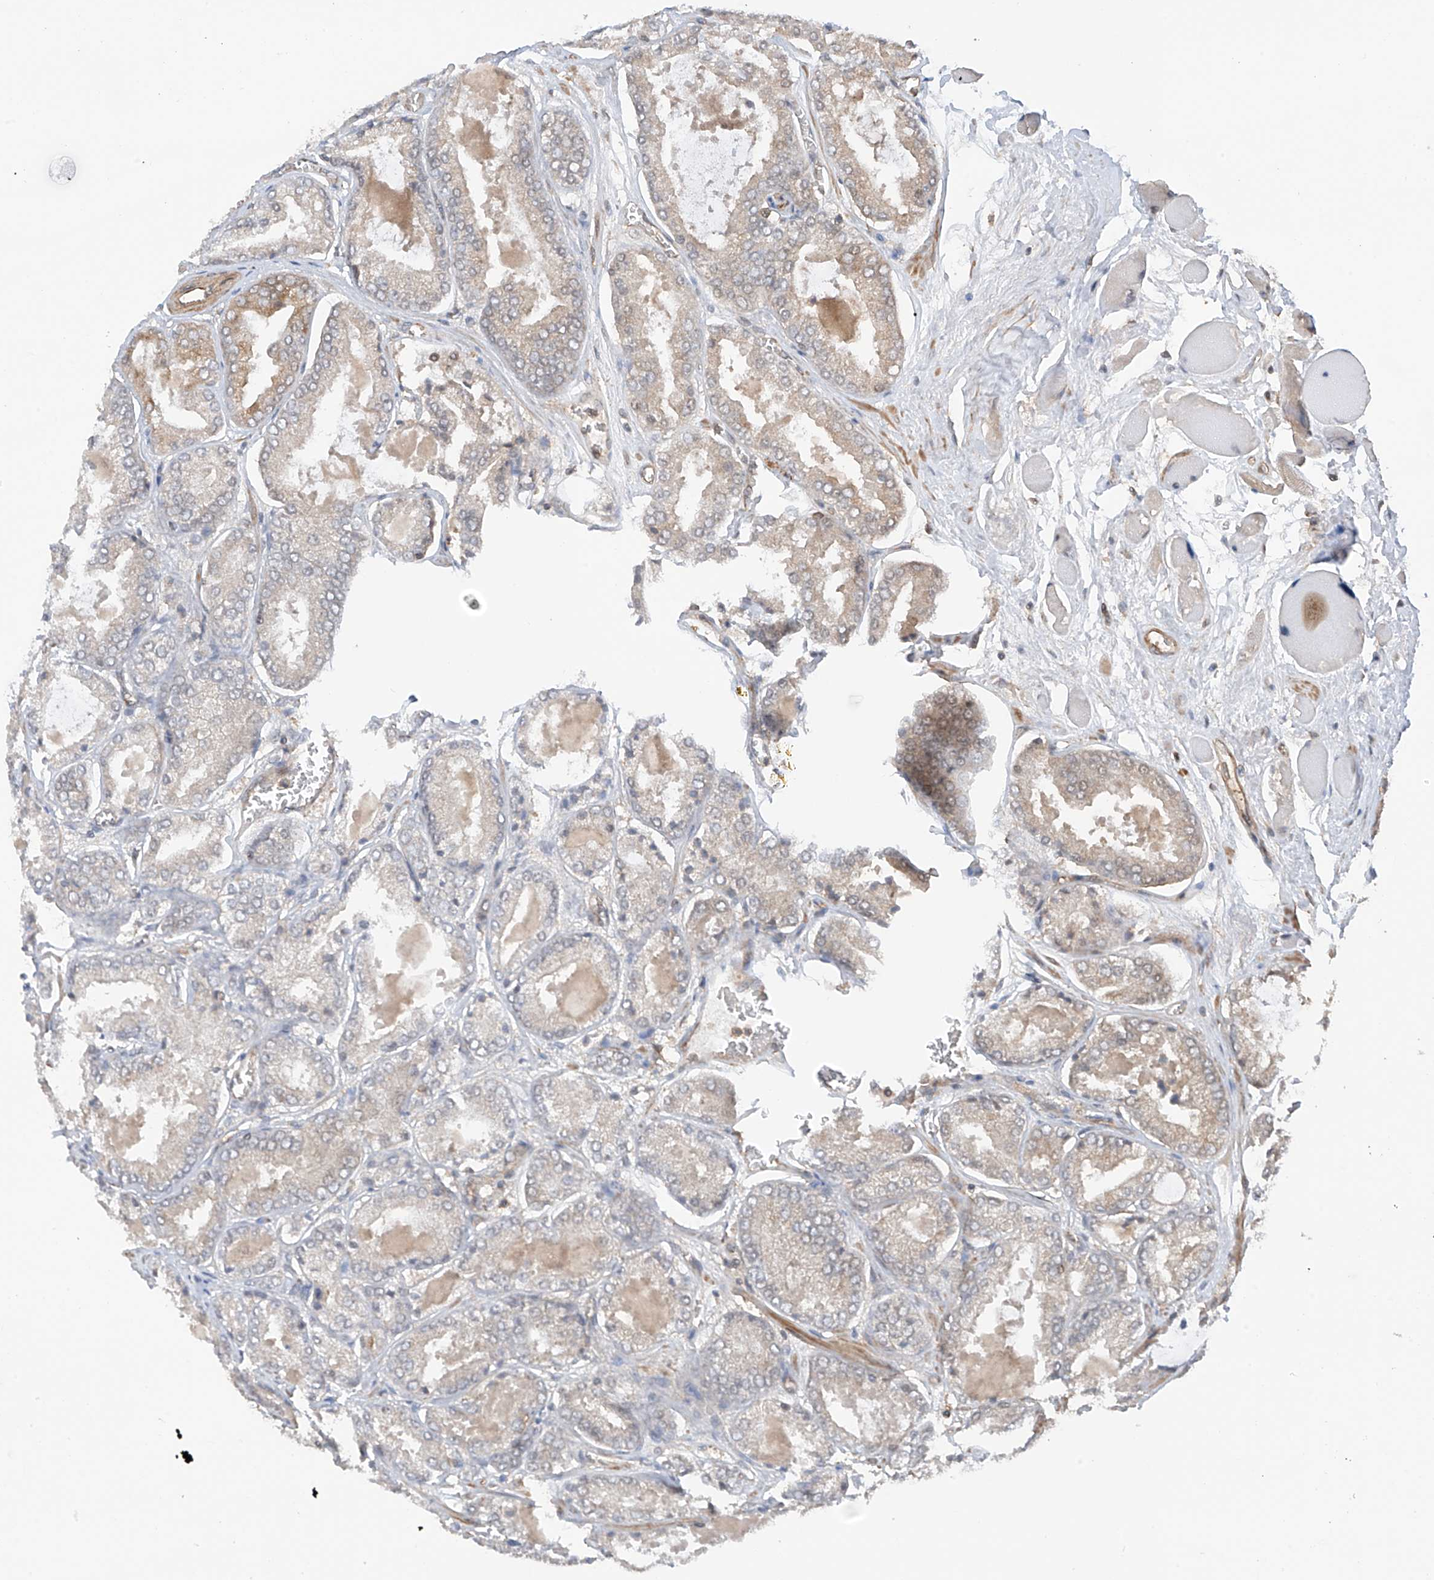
{"staining": {"intensity": "moderate", "quantity": "<25%", "location": "cytoplasmic/membranous"}, "tissue": "prostate cancer", "cell_type": "Tumor cells", "image_type": "cancer", "snomed": [{"axis": "morphology", "description": "Adenocarcinoma, Low grade"}, {"axis": "topography", "description": "Prostate"}], "caption": "Immunohistochemical staining of human prostate cancer displays low levels of moderate cytoplasmic/membranous positivity in about <25% of tumor cells.", "gene": "RPAIN", "patient": {"sex": "male", "age": 67}}